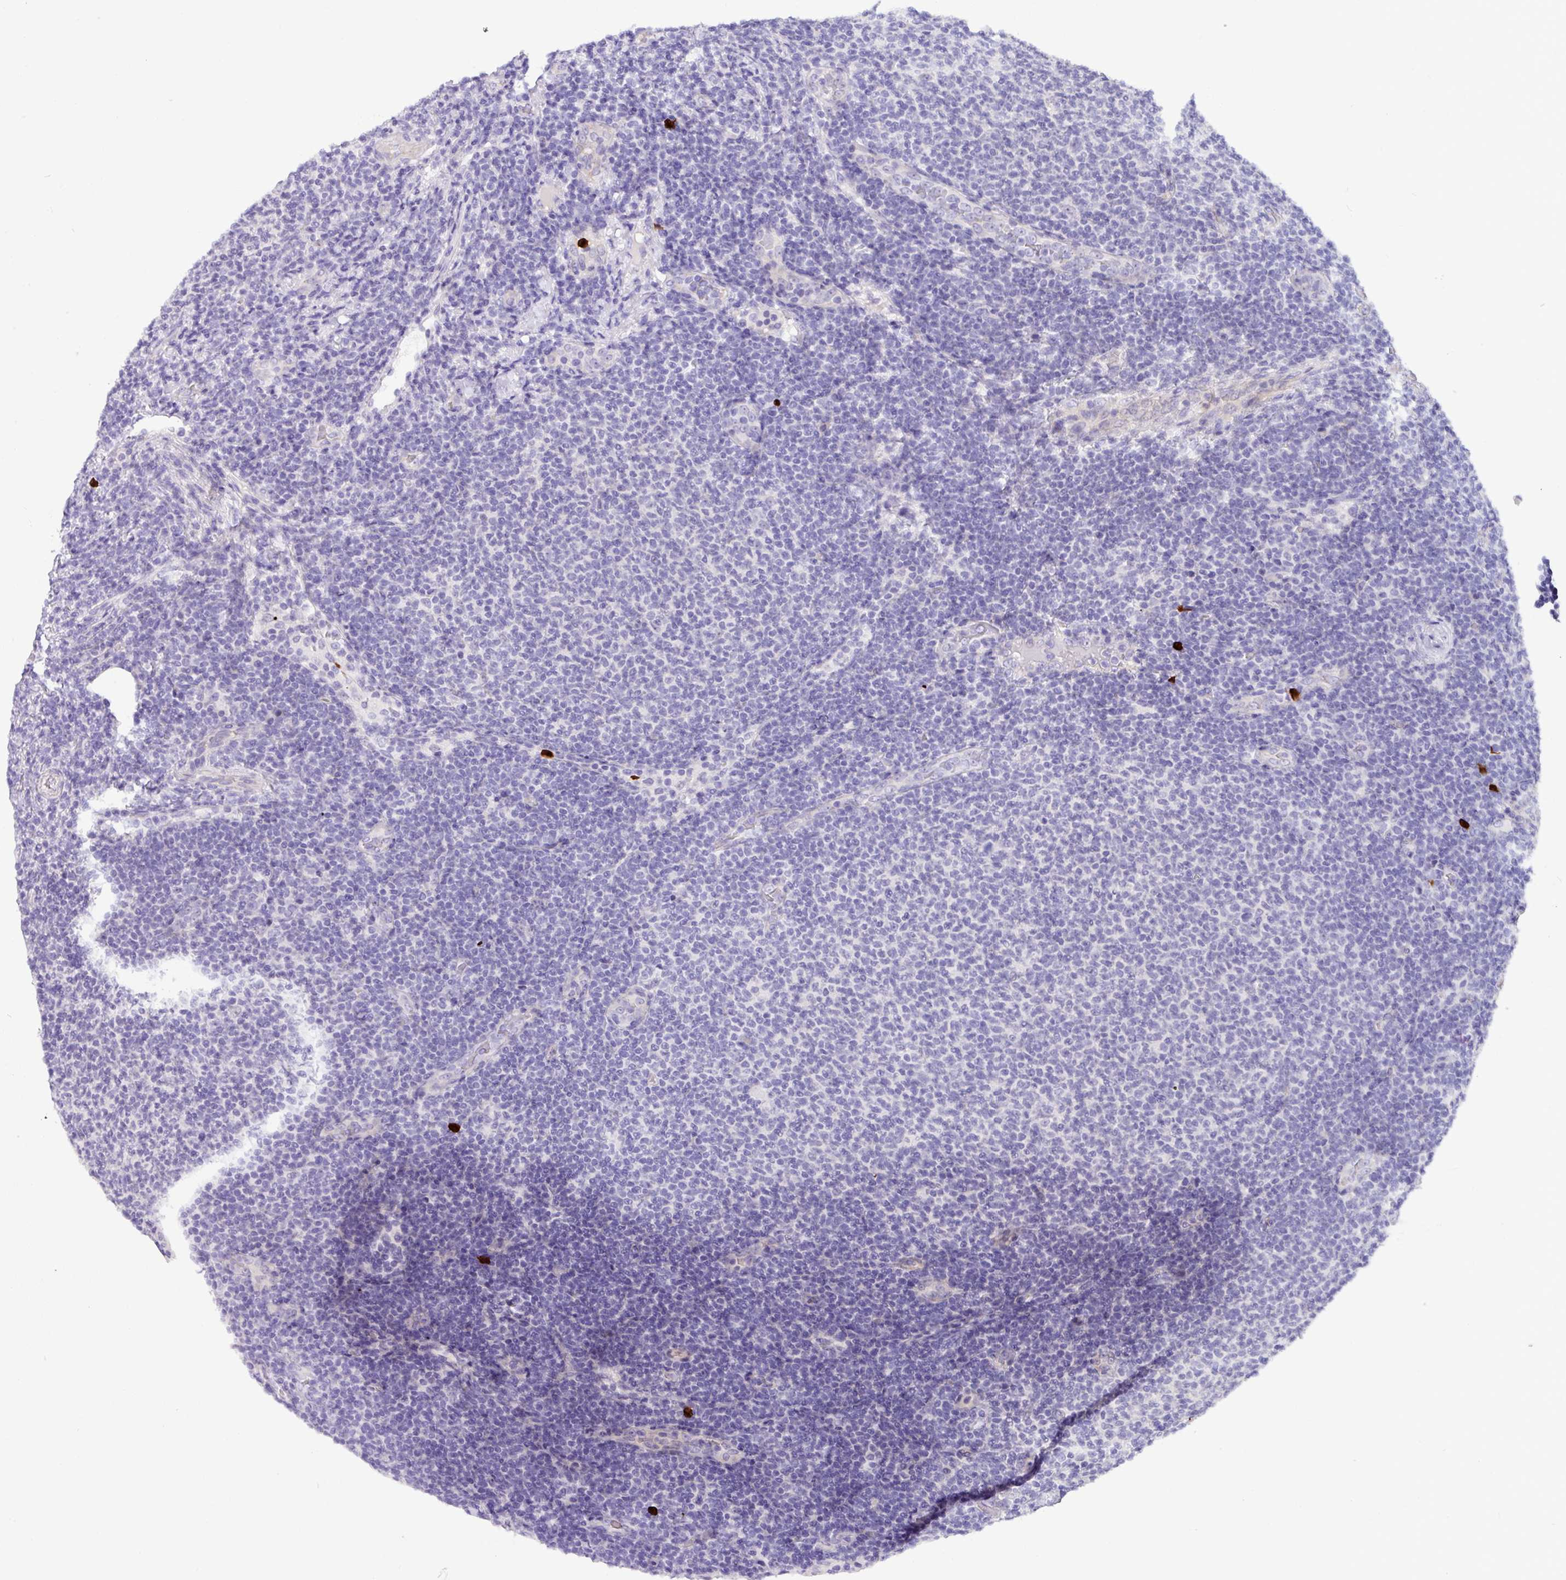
{"staining": {"intensity": "negative", "quantity": "none", "location": "none"}, "tissue": "lymphoma", "cell_type": "Tumor cells", "image_type": "cancer", "snomed": [{"axis": "morphology", "description": "Malignant lymphoma, non-Hodgkin's type, Low grade"}, {"axis": "topography", "description": "Lymph node"}], "caption": "Tumor cells are negative for protein expression in human lymphoma. Nuclei are stained in blue.", "gene": "MRM2", "patient": {"sex": "male", "age": 66}}